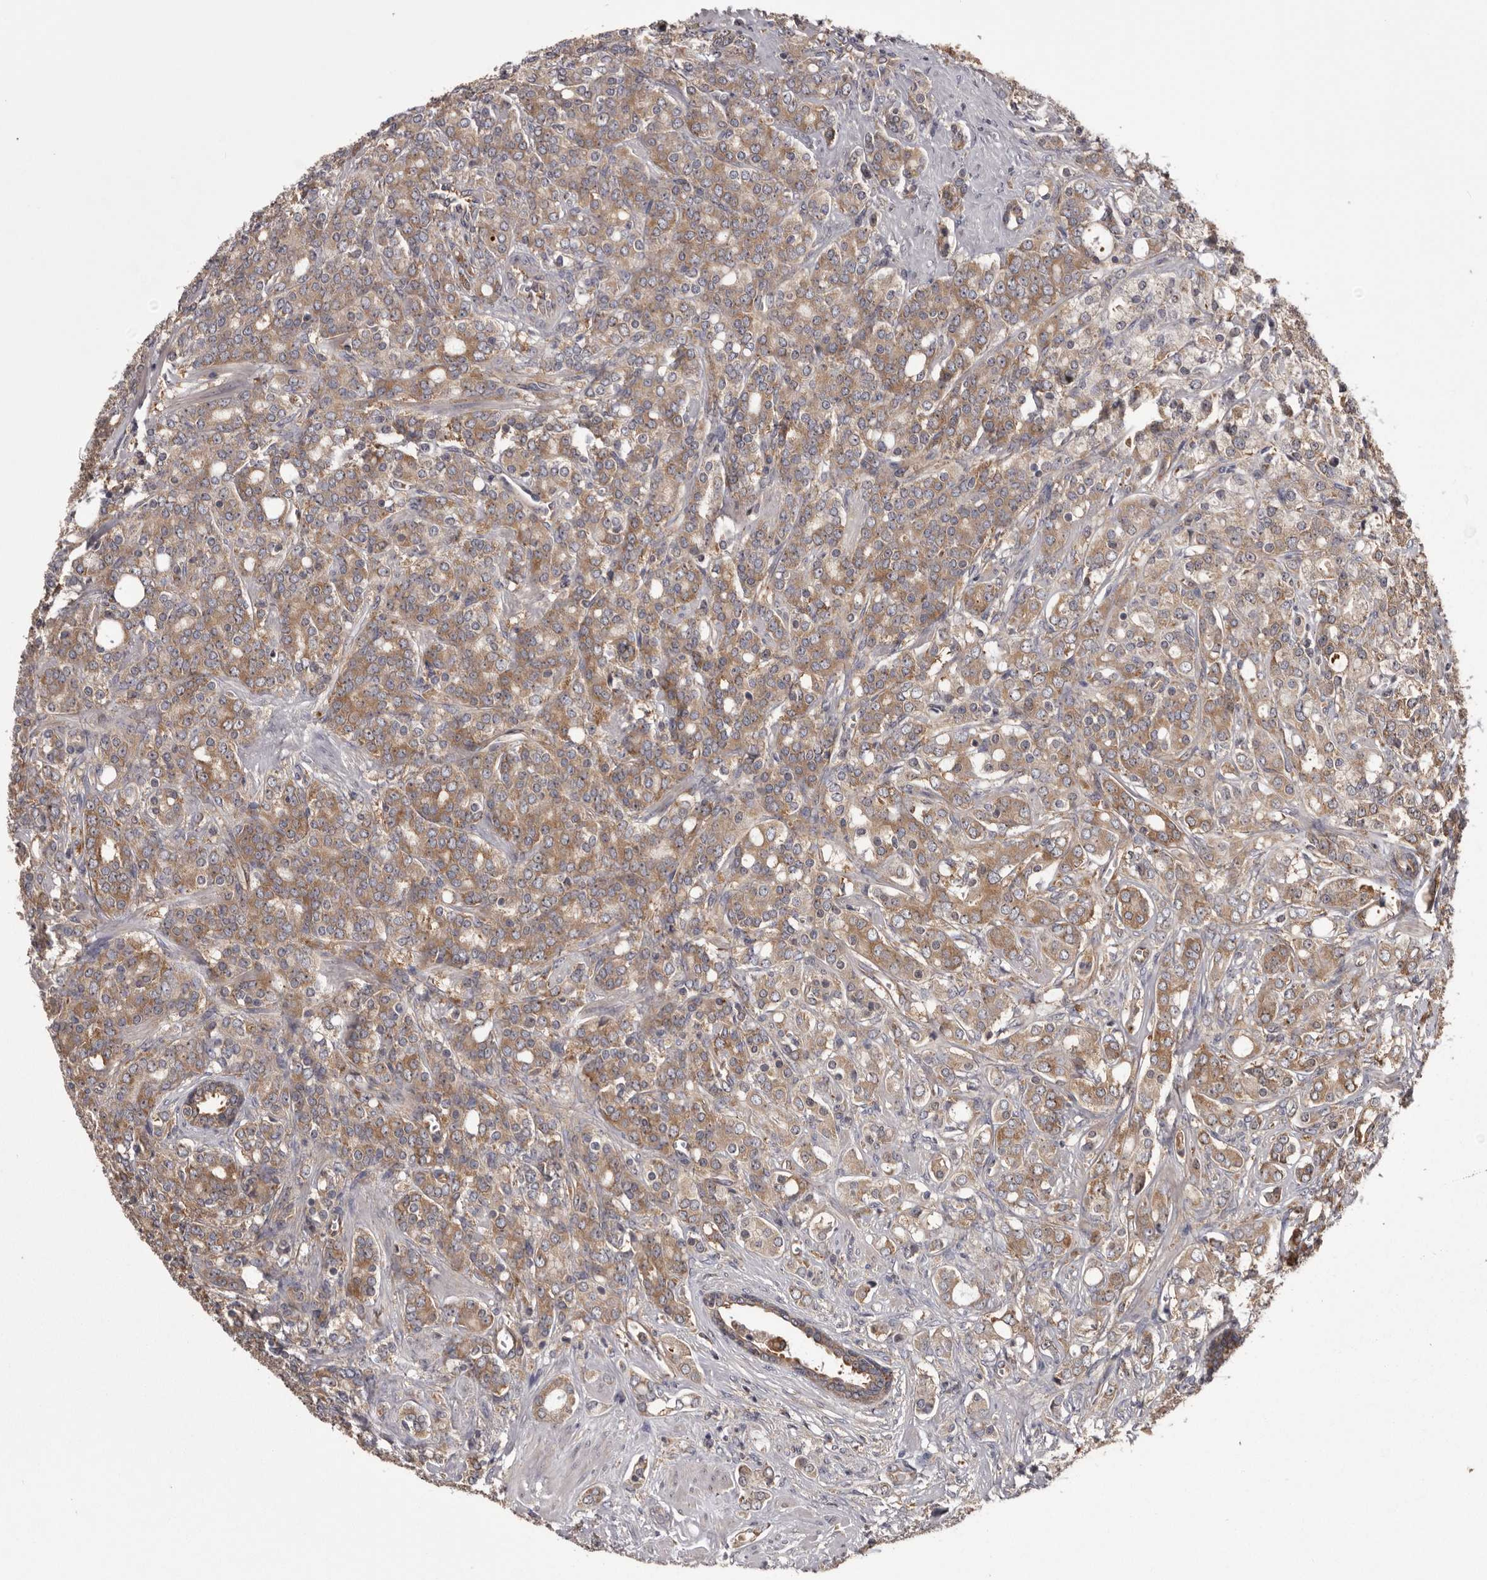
{"staining": {"intensity": "moderate", "quantity": ">75%", "location": "cytoplasmic/membranous"}, "tissue": "prostate cancer", "cell_type": "Tumor cells", "image_type": "cancer", "snomed": [{"axis": "morphology", "description": "Adenocarcinoma, High grade"}, {"axis": "topography", "description": "Prostate"}], "caption": "Approximately >75% of tumor cells in prostate cancer (adenocarcinoma (high-grade)) demonstrate moderate cytoplasmic/membranous protein expression as visualized by brown immunohistochemical staining.", "gene": "DARS1", "patient": {"sex": "male", "age": 62}}